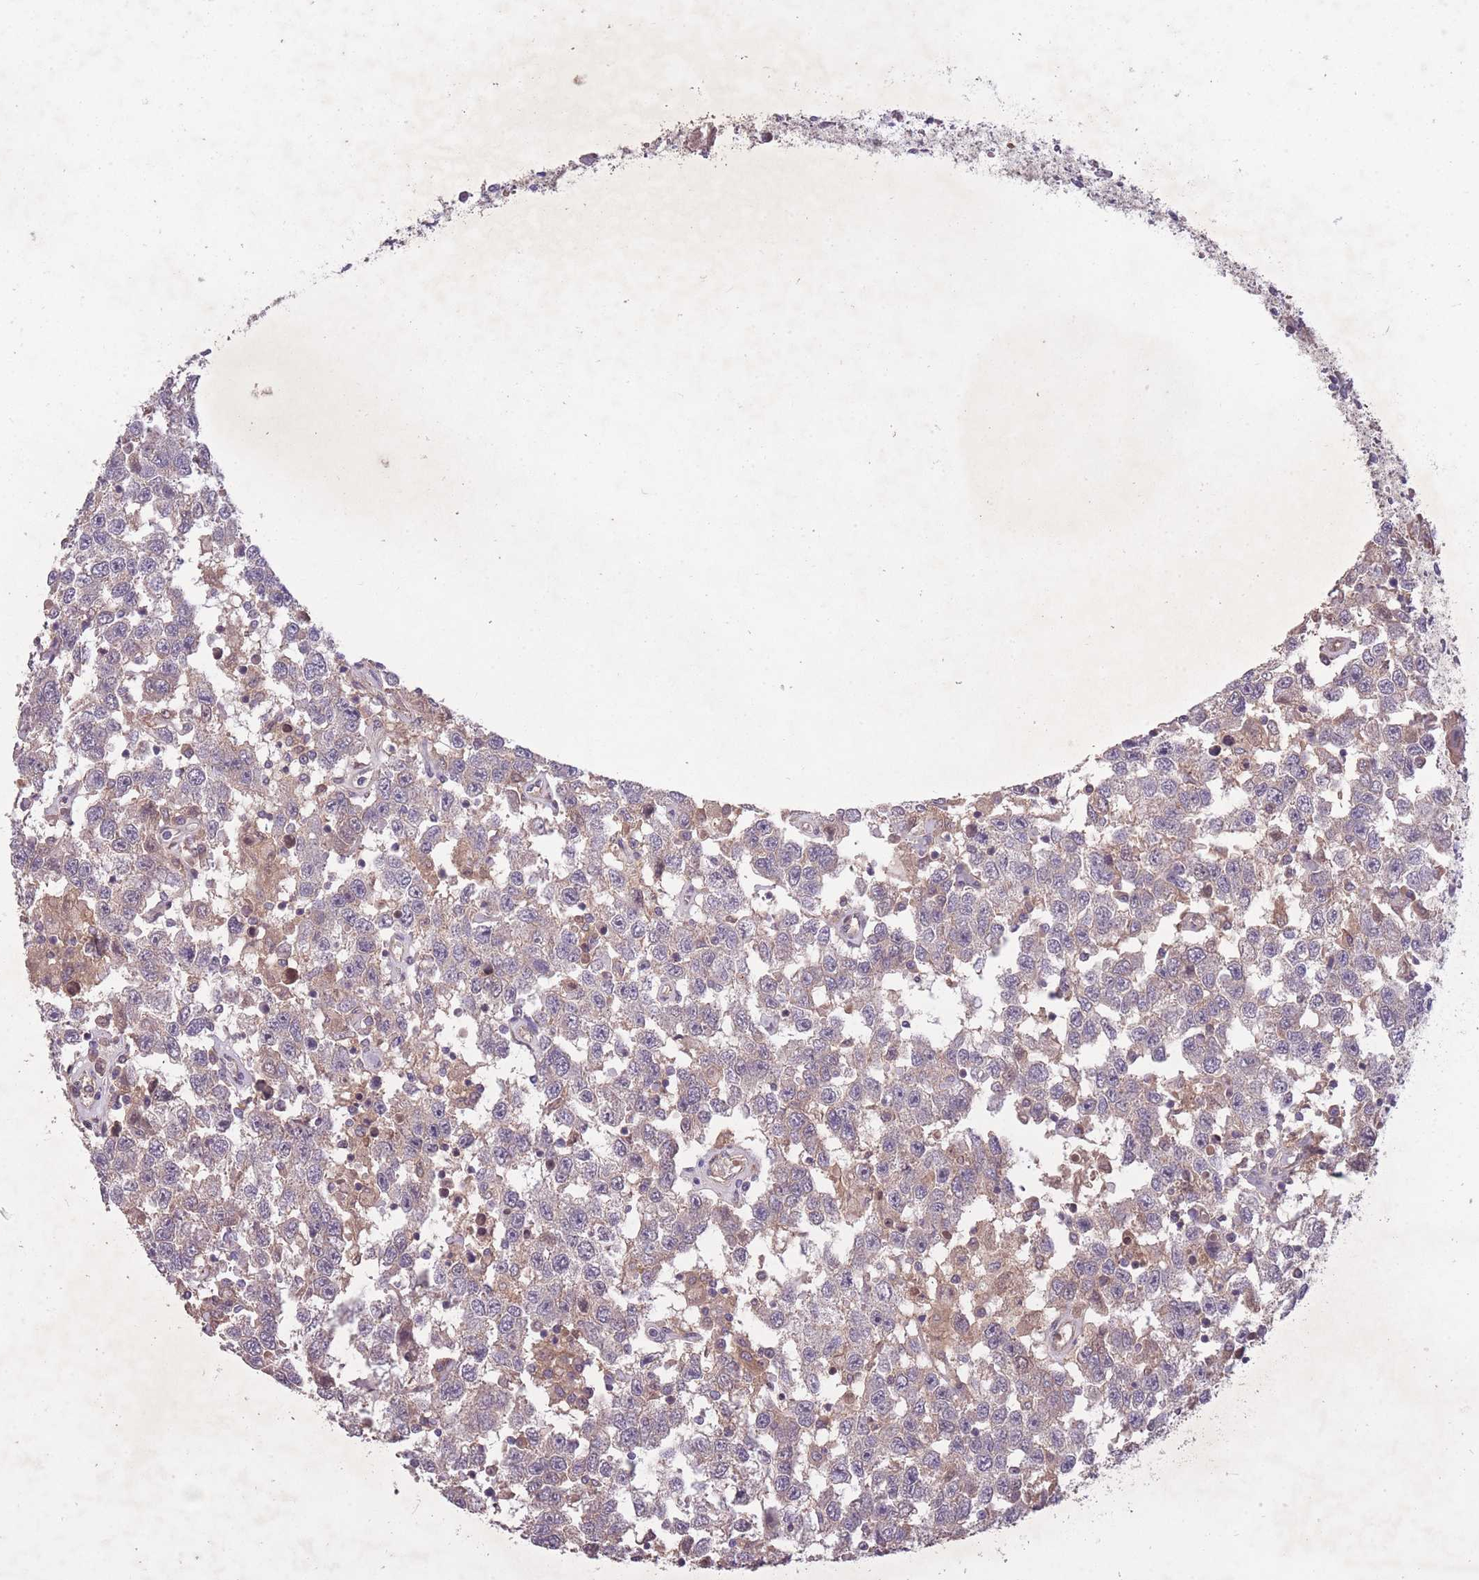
{"staining": {"intensity": "negative", "quantity": "none", "location": "none"}, "tissue": "testis cancer", "cell_type": "Tumor cells", "image_type": "cancer", "snomed": [{"axis": "morphology", "description": "Seminoma, NOS"}, {"axis": "topography", "description": "Testis"}], "caption": "Tumor cells are negative for brown protein staining in testis seminoma. (Immunohistochemistry, brightfield microscopy, high magnification).", "gene": "OR2V2", "patient": {"sex": "male", "age": 41}}